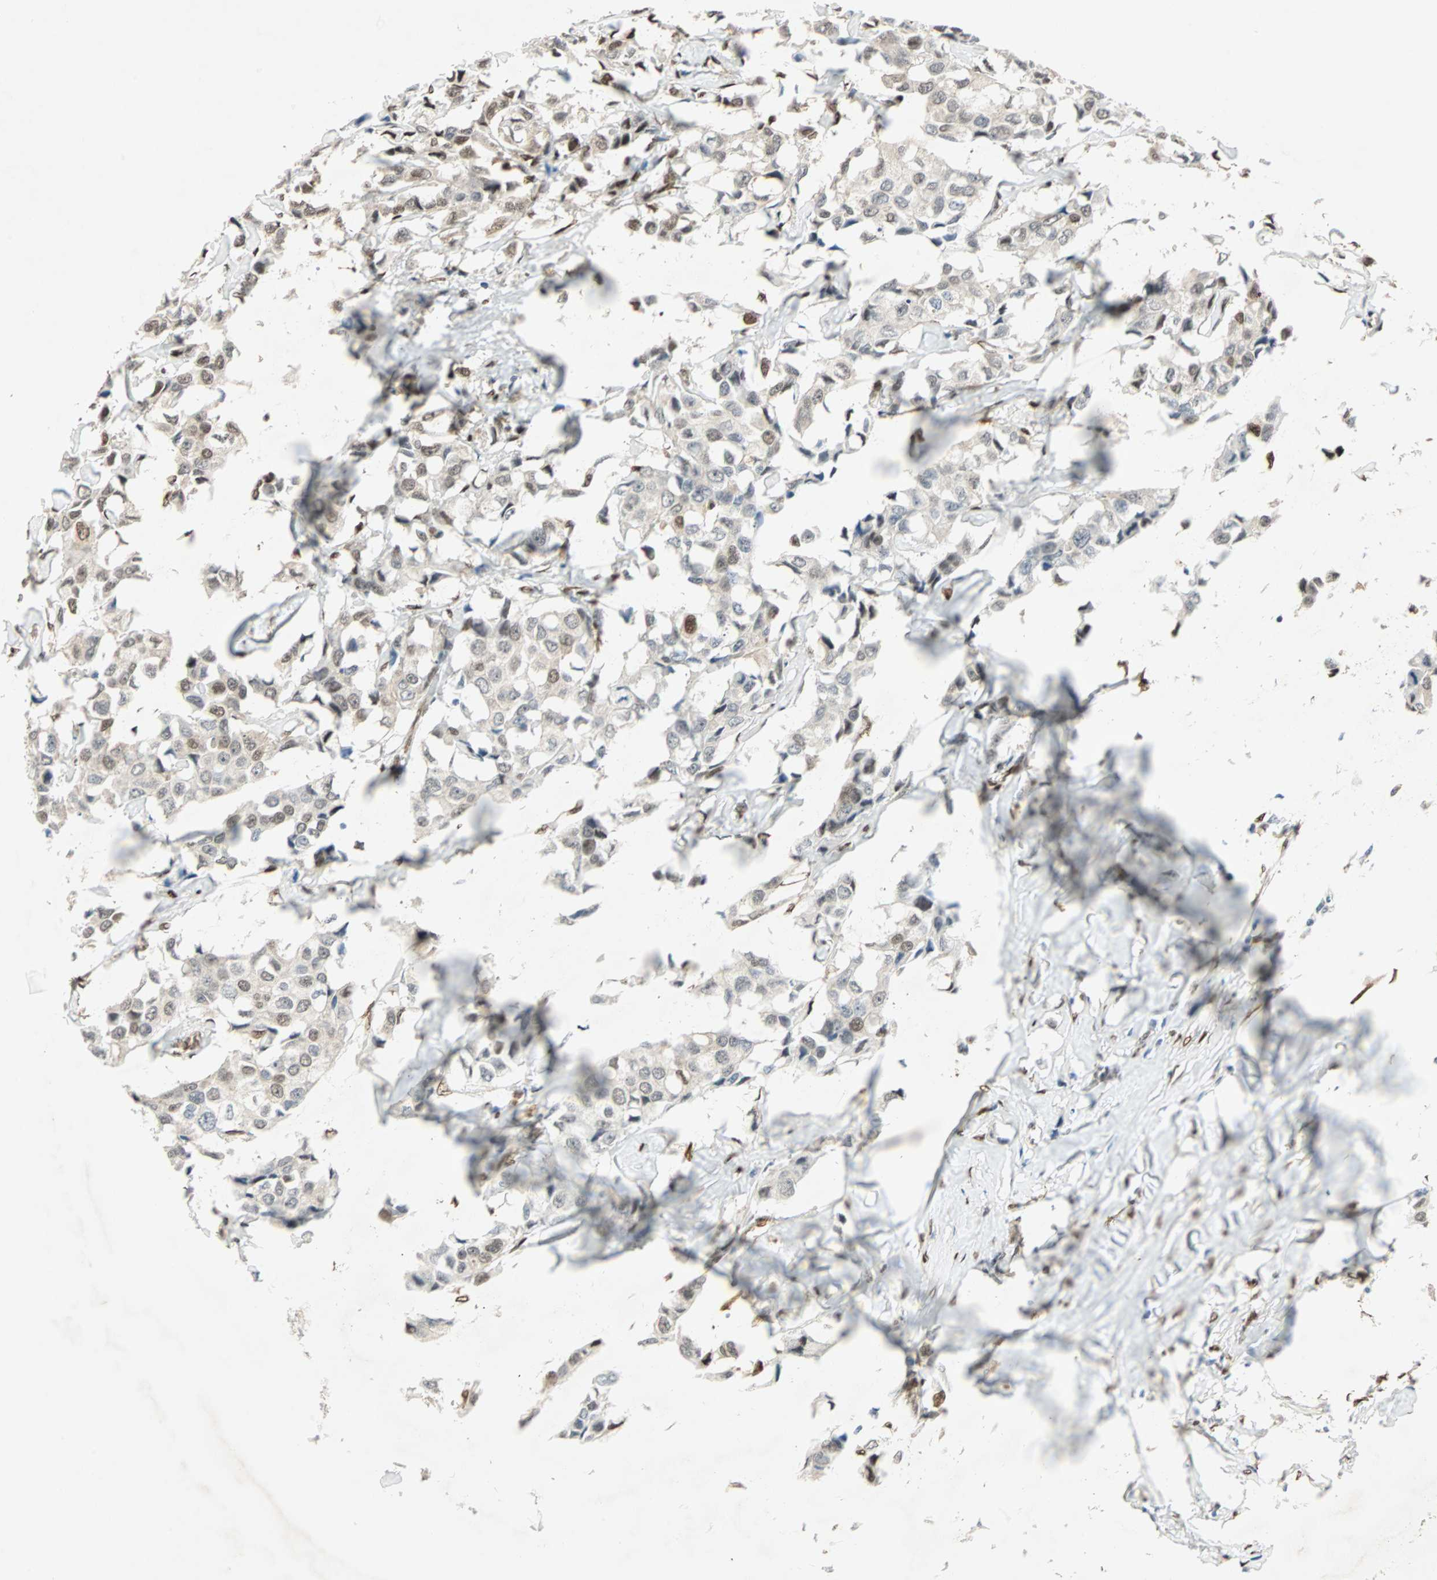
{"staining": {"intensity": "moderate", "quantity": "<25%", "location": "cytoplasmic/membranous,nuclear"}, "tissue": "breast cancer", "cell_type": "Tumor cells", "image_type": "cancer", "snomed": [{"axis": "morphology", "description": "Duct carcinoma"}, {"axis": "topography", "description": "Breast"}], "caption": "Immunohistochemical staining of breast invasive ductal carcinoma exhibits low levels of moderate cytoplasmic/membranous and nuclear protein staining in about <25% of tumor cells.", "gene": "WWTR1", "patient": {"sex": "female", "age": 80}}